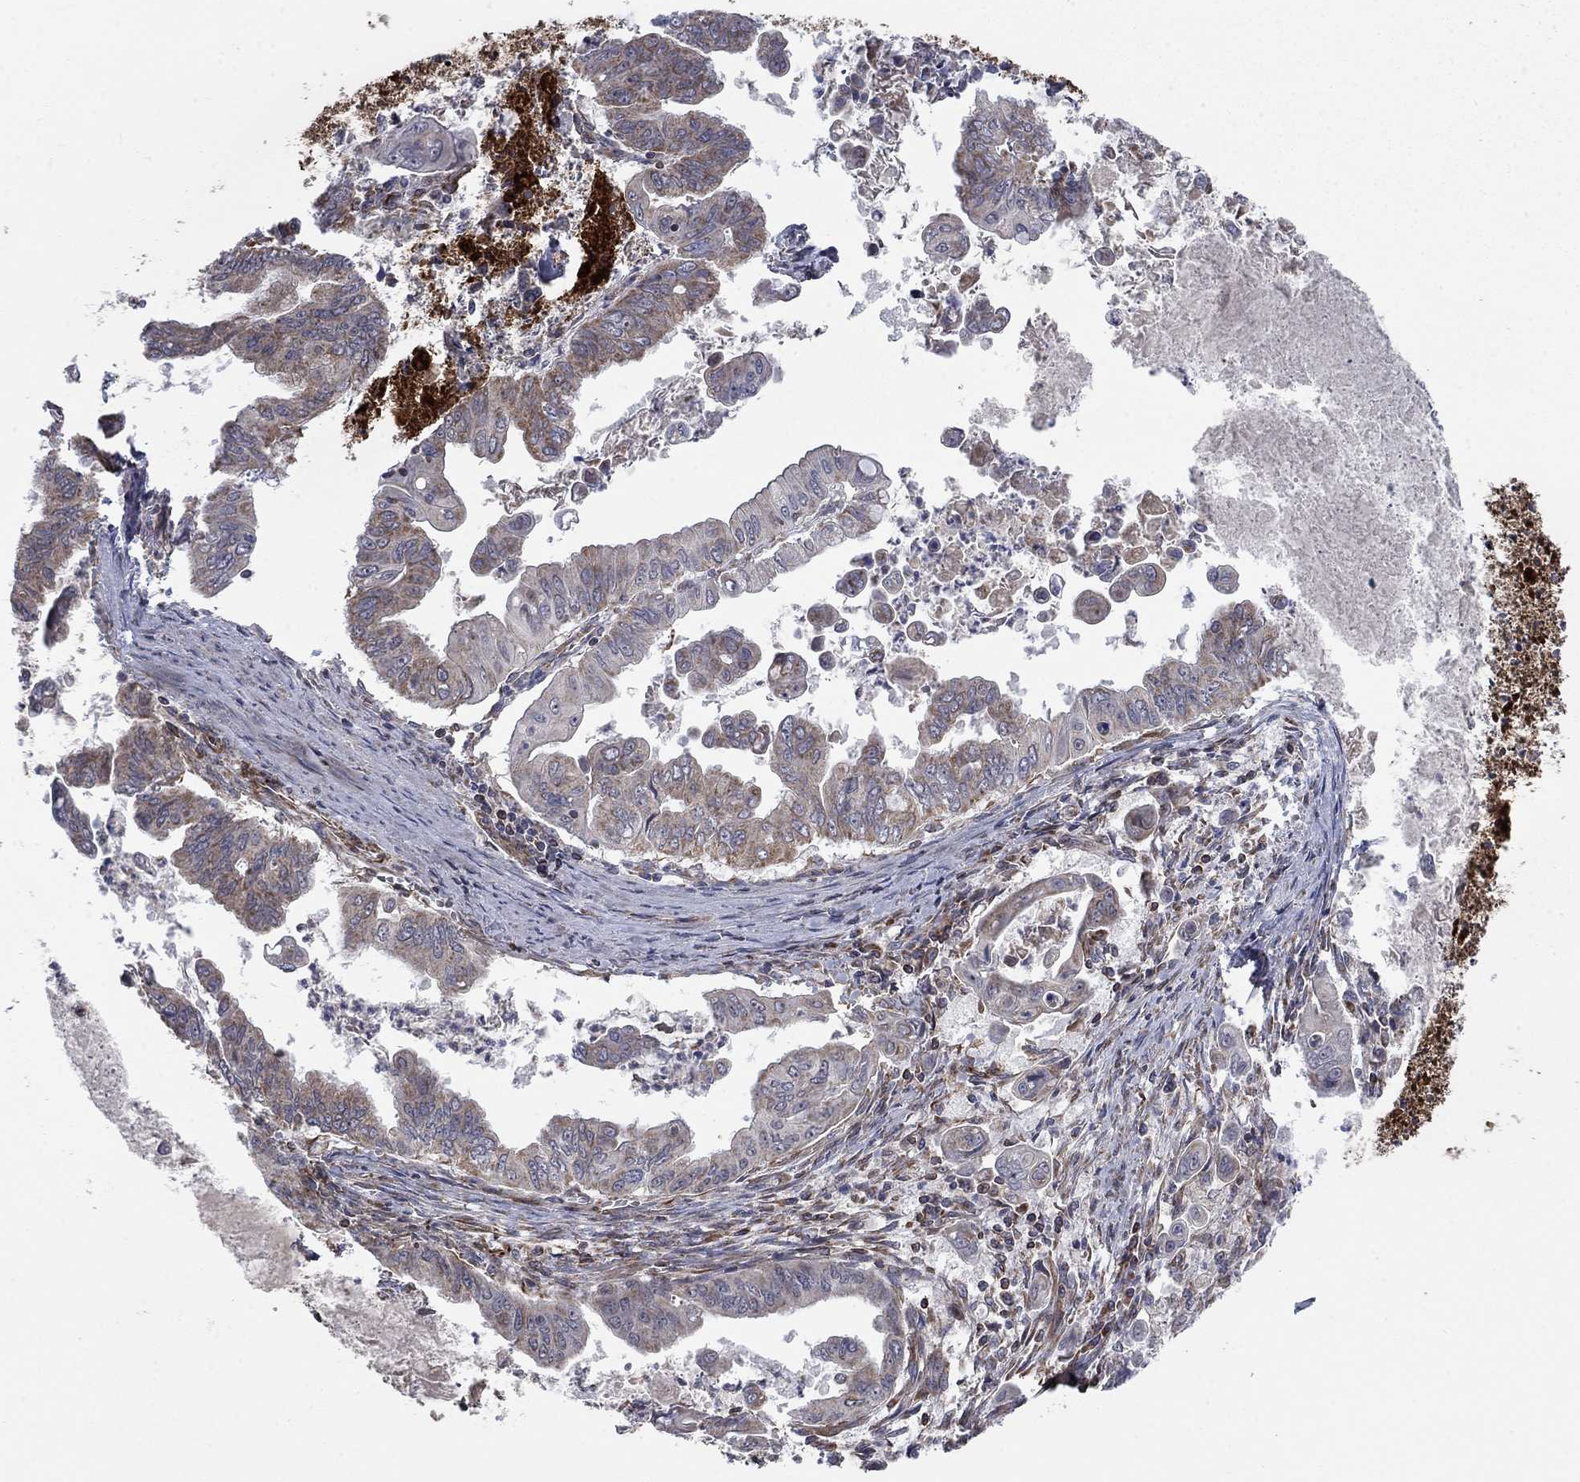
{"staining": {"intensity": "weak", "quantity": "<25%", "location": "cytoplasmic/membranous"}, "tissue": "stomach cancer", "cell_type": "Tumor cells", "image_type": "cancer", "snomed": [{"axis": "morphology", "description": "Adenocarcinoma, NOS"}, {"axis": "topography", "description": "Stomach, upper"}], "caption": "This is an immunohistochemistry micrograph of human stomach cancer (adenocarcinoma). There is no staining in tumor cells.", "gene": "NDUFC1", "patient": {"sex": "male", "age": 80}}